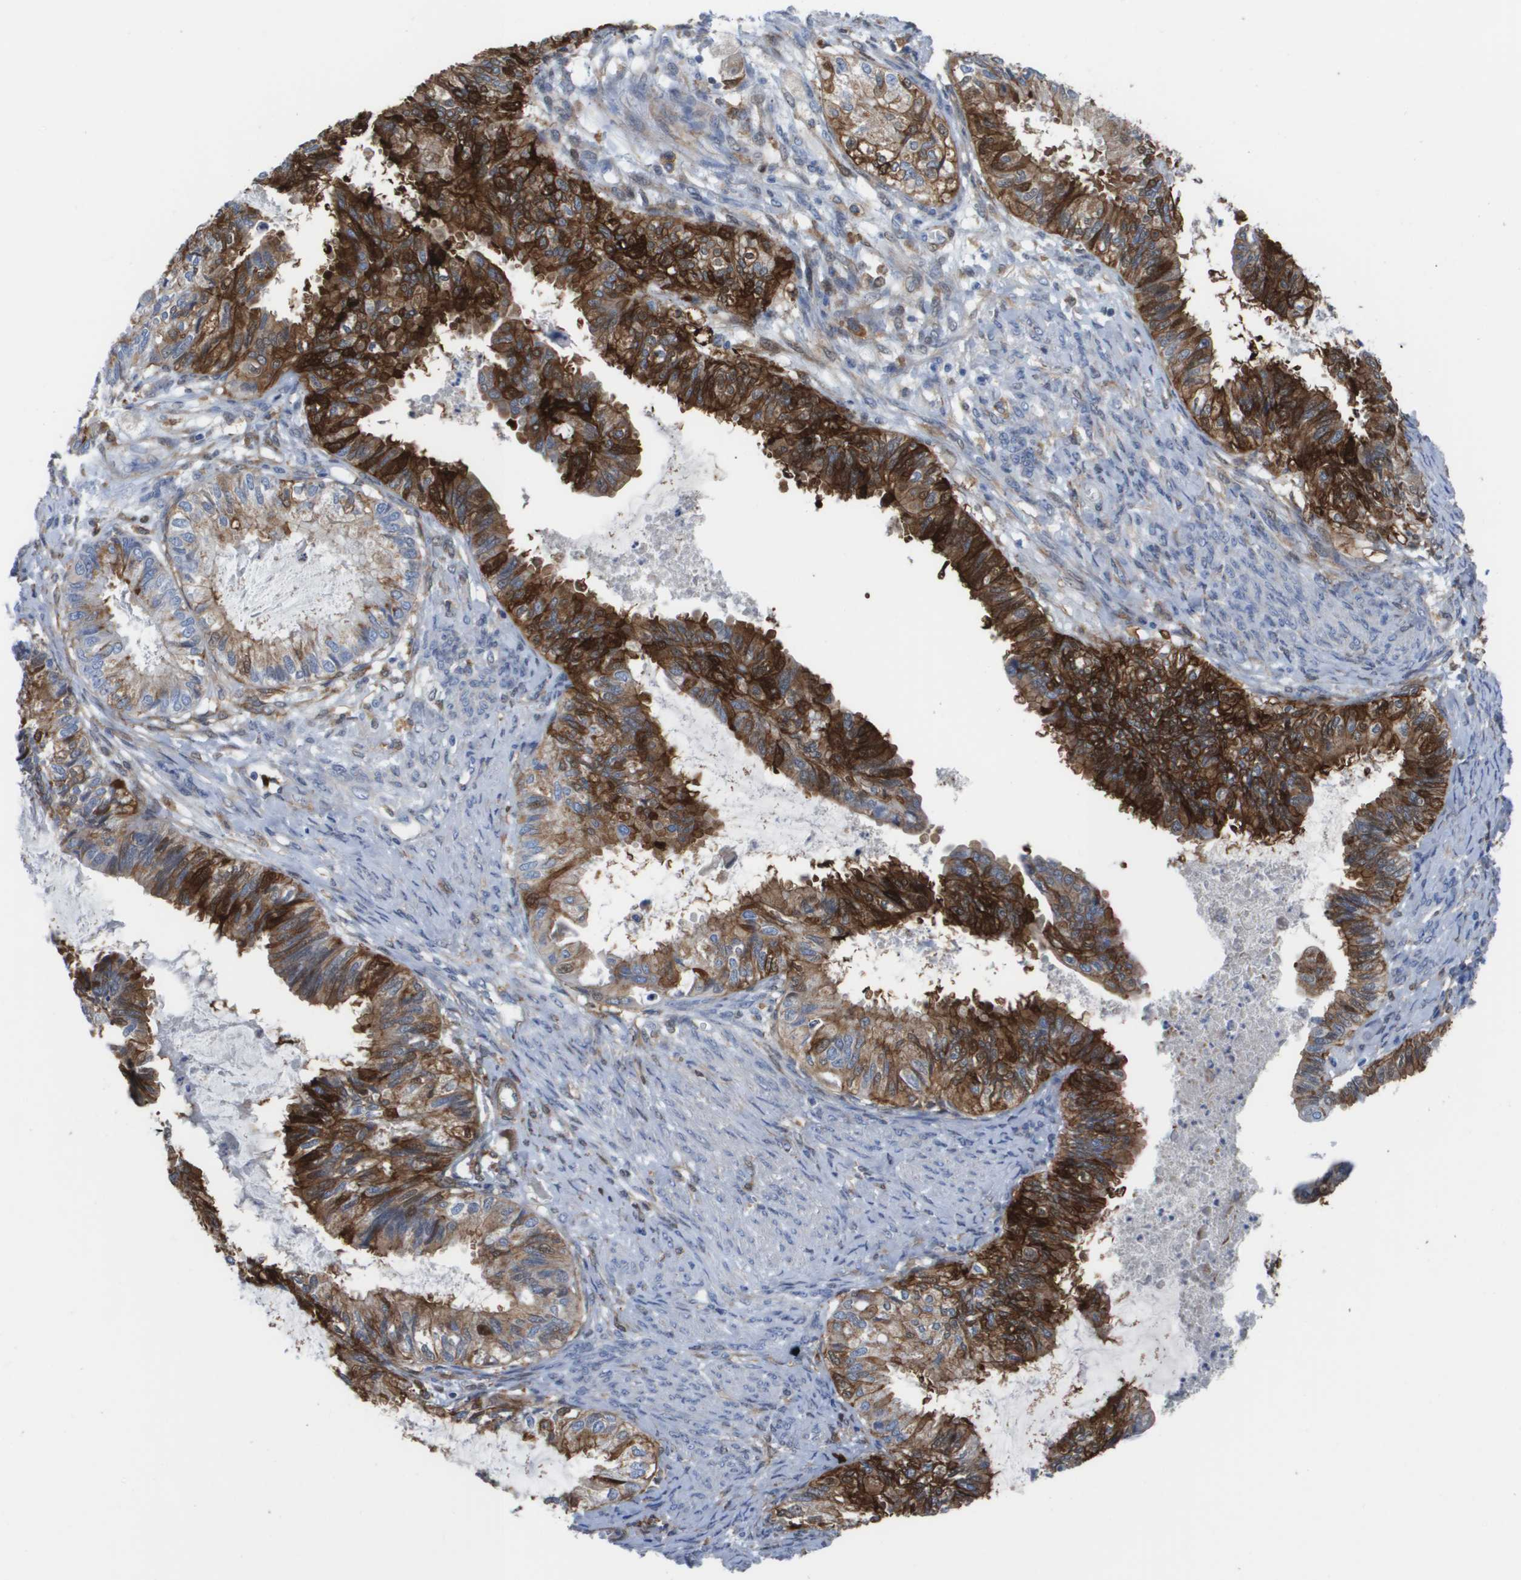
{"staining": {"intensity": "strong", "quantity": ">75%", "location": "cytoplasmic/membranous"}, "tissue": "cervical cancer", "cell_type": "Tumor cells", "image_type": "cancer", "snomed": [{"axis": "morphology", "description": "Normal tissue, NOS"}, {"axis": "morphology", "description": "Adenocarcinoma, NOS"}, {"axis": "topography", "description": "Cervix"}, {"axis": "topography", "description": "Endometrium"}], "caption": "A brown stain highlights strong cytoplasmic/membranous expression of a protein in cervical cancer (adenocarcinoma) tumor cells. (brown staining indicates protein expression, while blue staining denotes nuclei).", "gene": "SLC37A2", "patient": {"sex": "female", "age": 86}}